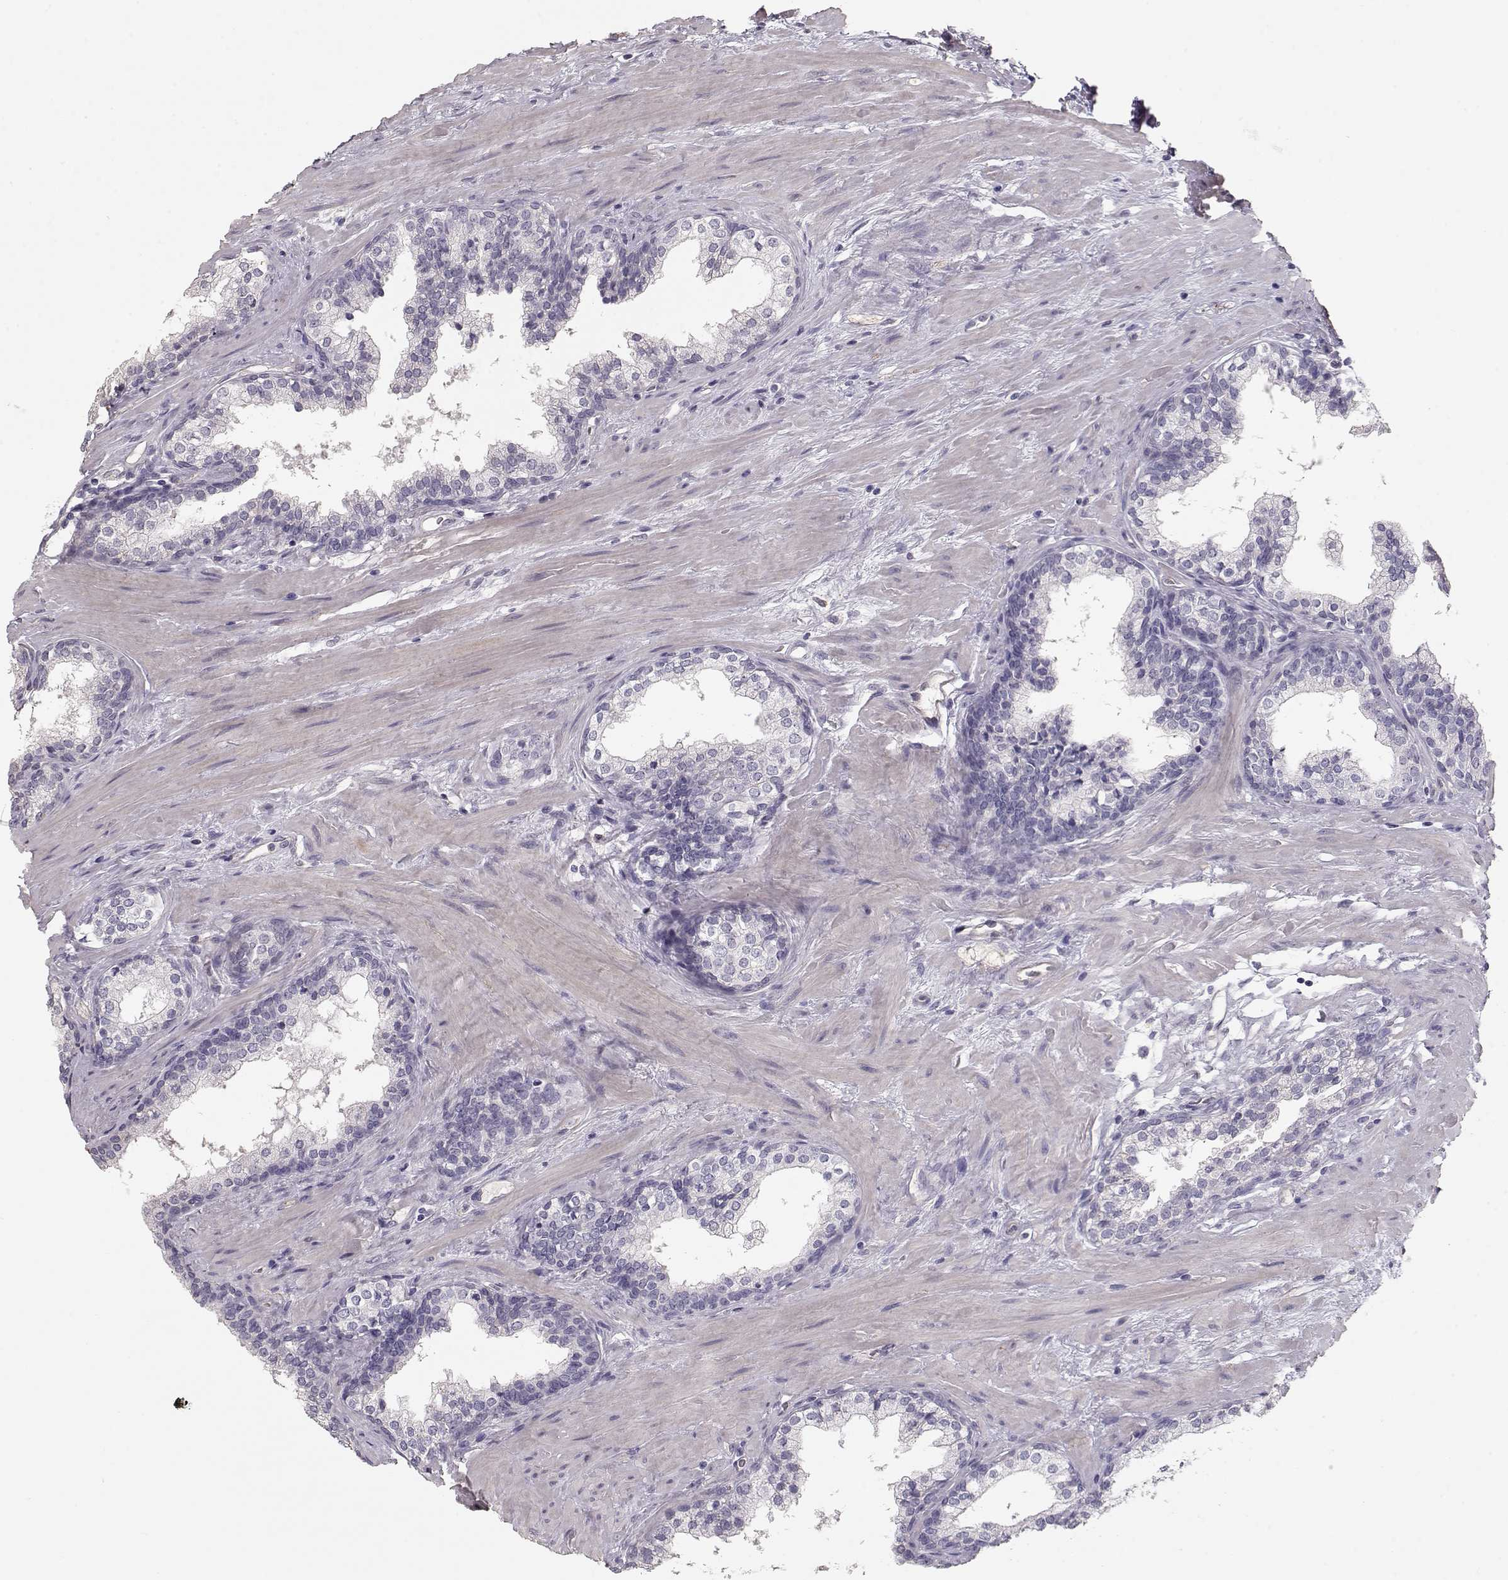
{"staining": {"intensity": "negative", "quantity": "none", "location": "none"}, "tissue": "prostate cancer", "cell_type": "Tumor cells", "image_type": "cancer", "snomed": [{"axis": "morphology", "description": "Adenocarcinoma, NOS"}, {"axis": "topography", "description": "Prostate"}], "caption": "The image exhibits no significant positivity in tumor cells of prostate cancer (adenocarcinoma).", "gene": "SLC18A1", "patient": {"sex": "male", "age": 66}}